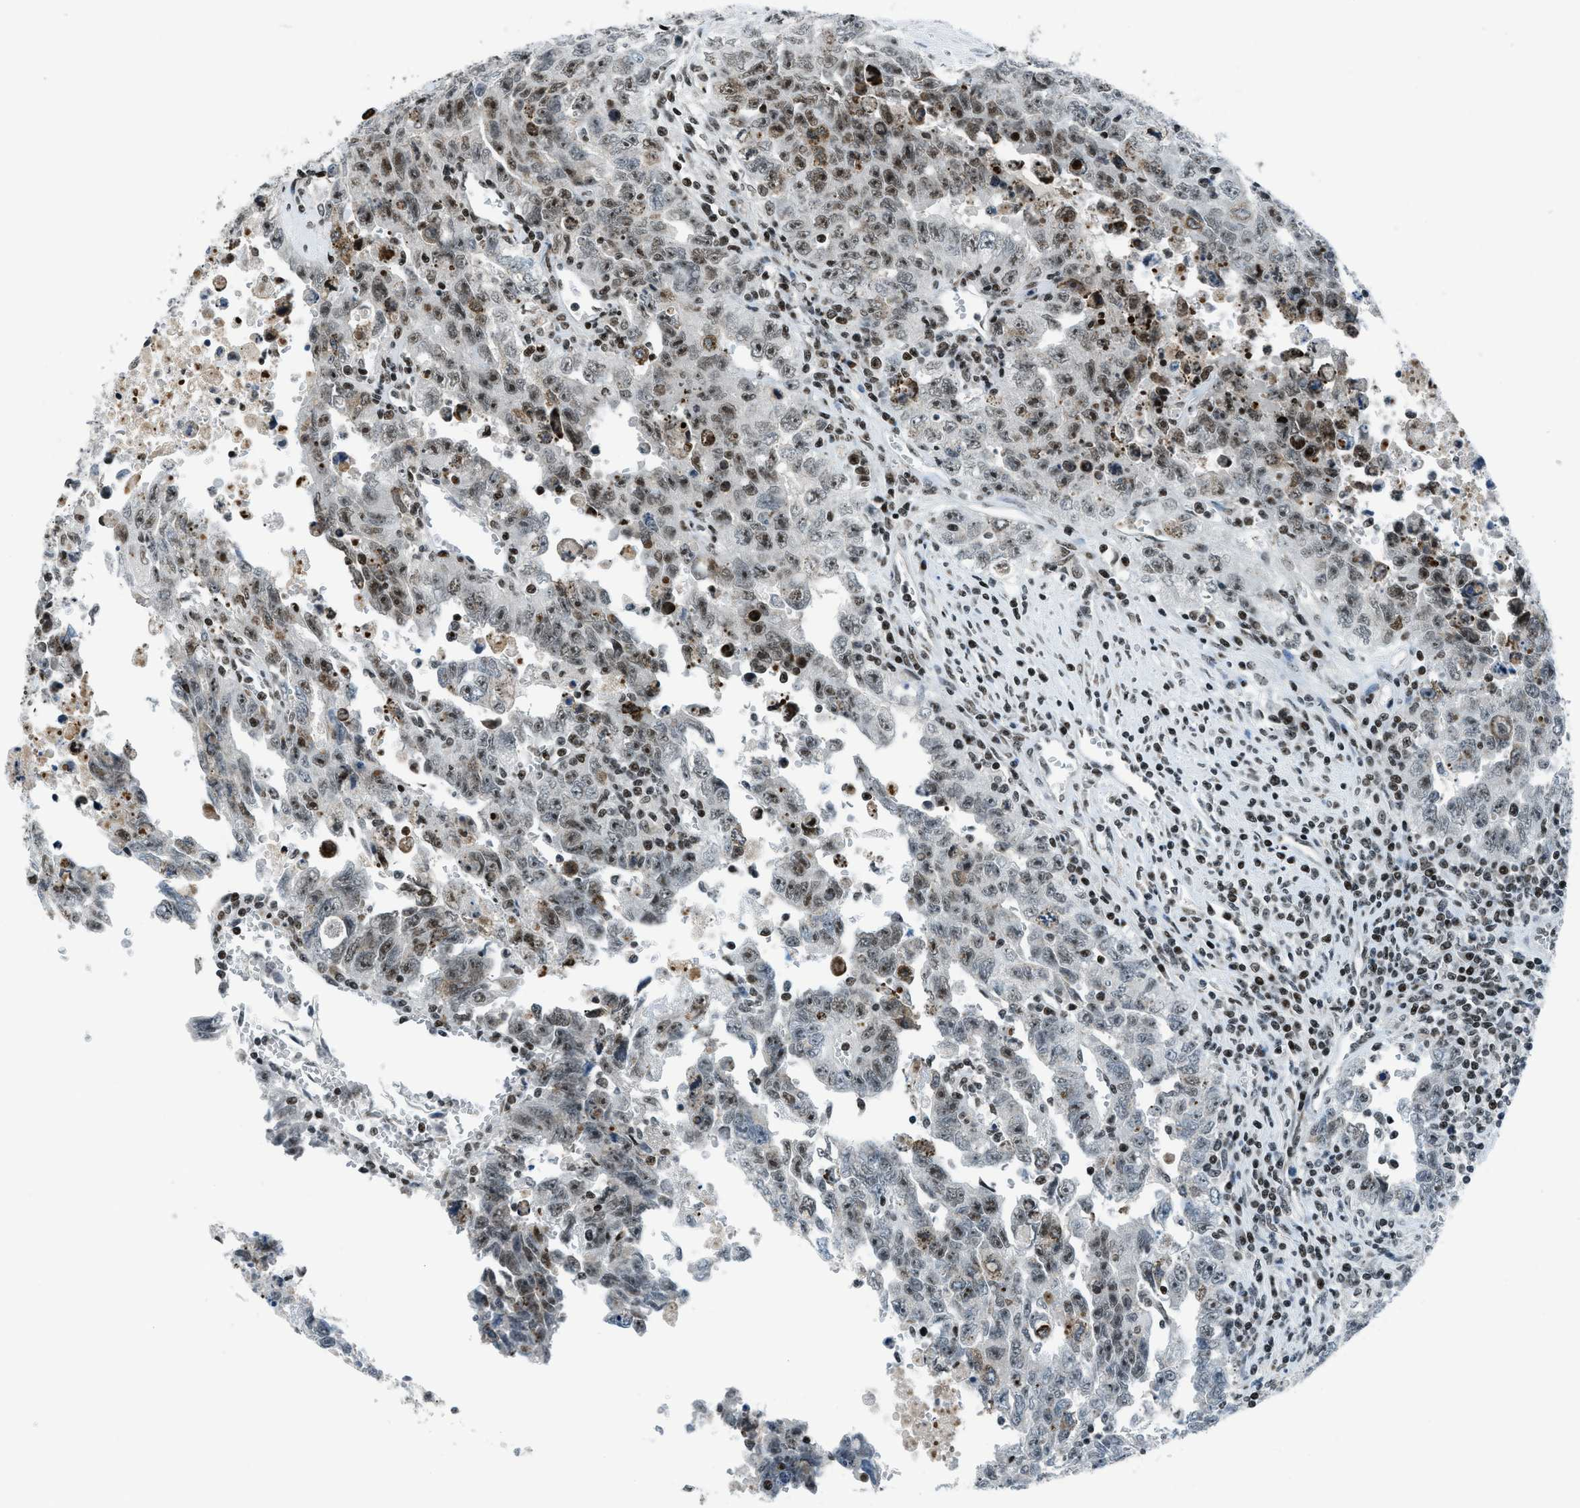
{"staining": {"intensity": "strong", "quantity": "25%-75%", "location": "nuclear"}, "tissue": "testis cancer", "cell_type": "Tumor cells", "image_type": "cancer", "snomed": [{"axis": "morphology", "description": "Carcinoma, Embryonal, NOS"}, {"axis": "topography", "description": "Testis"}], "caption": "Testis cancer (embryonal carcinoma) stained for a protein displays strong nuclear positivity in tumor cells.", "gene": "RAD51B", "patient": {"sex": "male", "age": 28}}